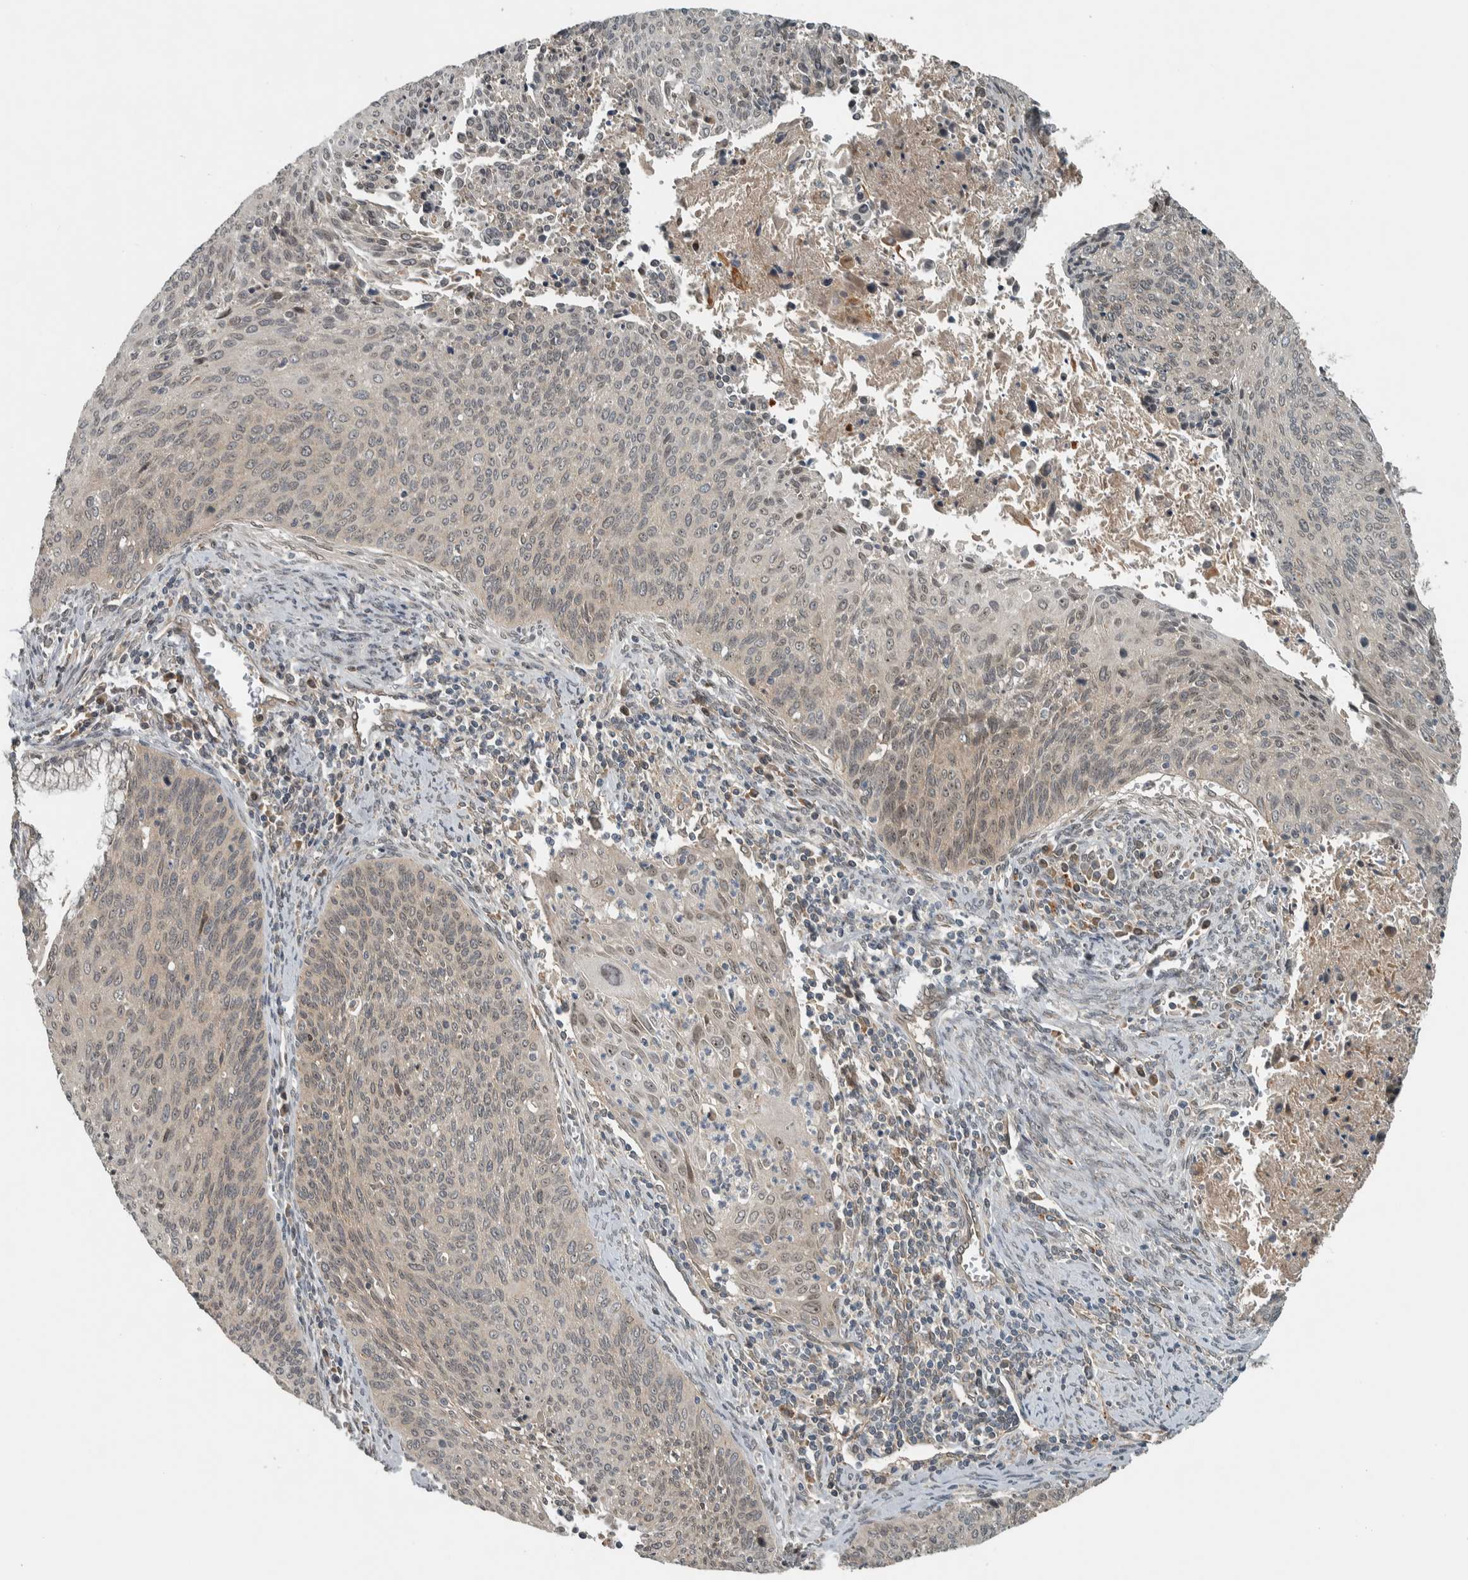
{"staining": {"intensity": "weak", "quantity": "25%-75%", "location": "nuclear"}, "tissue": "cervical cancer", "cell_type": "Tumor cells", "image_type": "cancer", "snomed": [{"axis": "morphology", "description": "Squamous cell carcinoma, NOS"}, {"axis": "topography", "description": "Cervix"}], "caption": "DAB (3,3'-diaminobenzidine) immunohistochemical staining of human cervical cancer (squamous cell carcinoma) displays weak nuclear protein staining in approximately 25%-75% of tumor cells. Using DAB (3,3'-diaminobenzidine) (brown) and hematoxylin (blue) stains, captured at high magnification using brightfield microscopy.", "gene": "XPO5", "patient": {"sex": "female", "age": 55}}